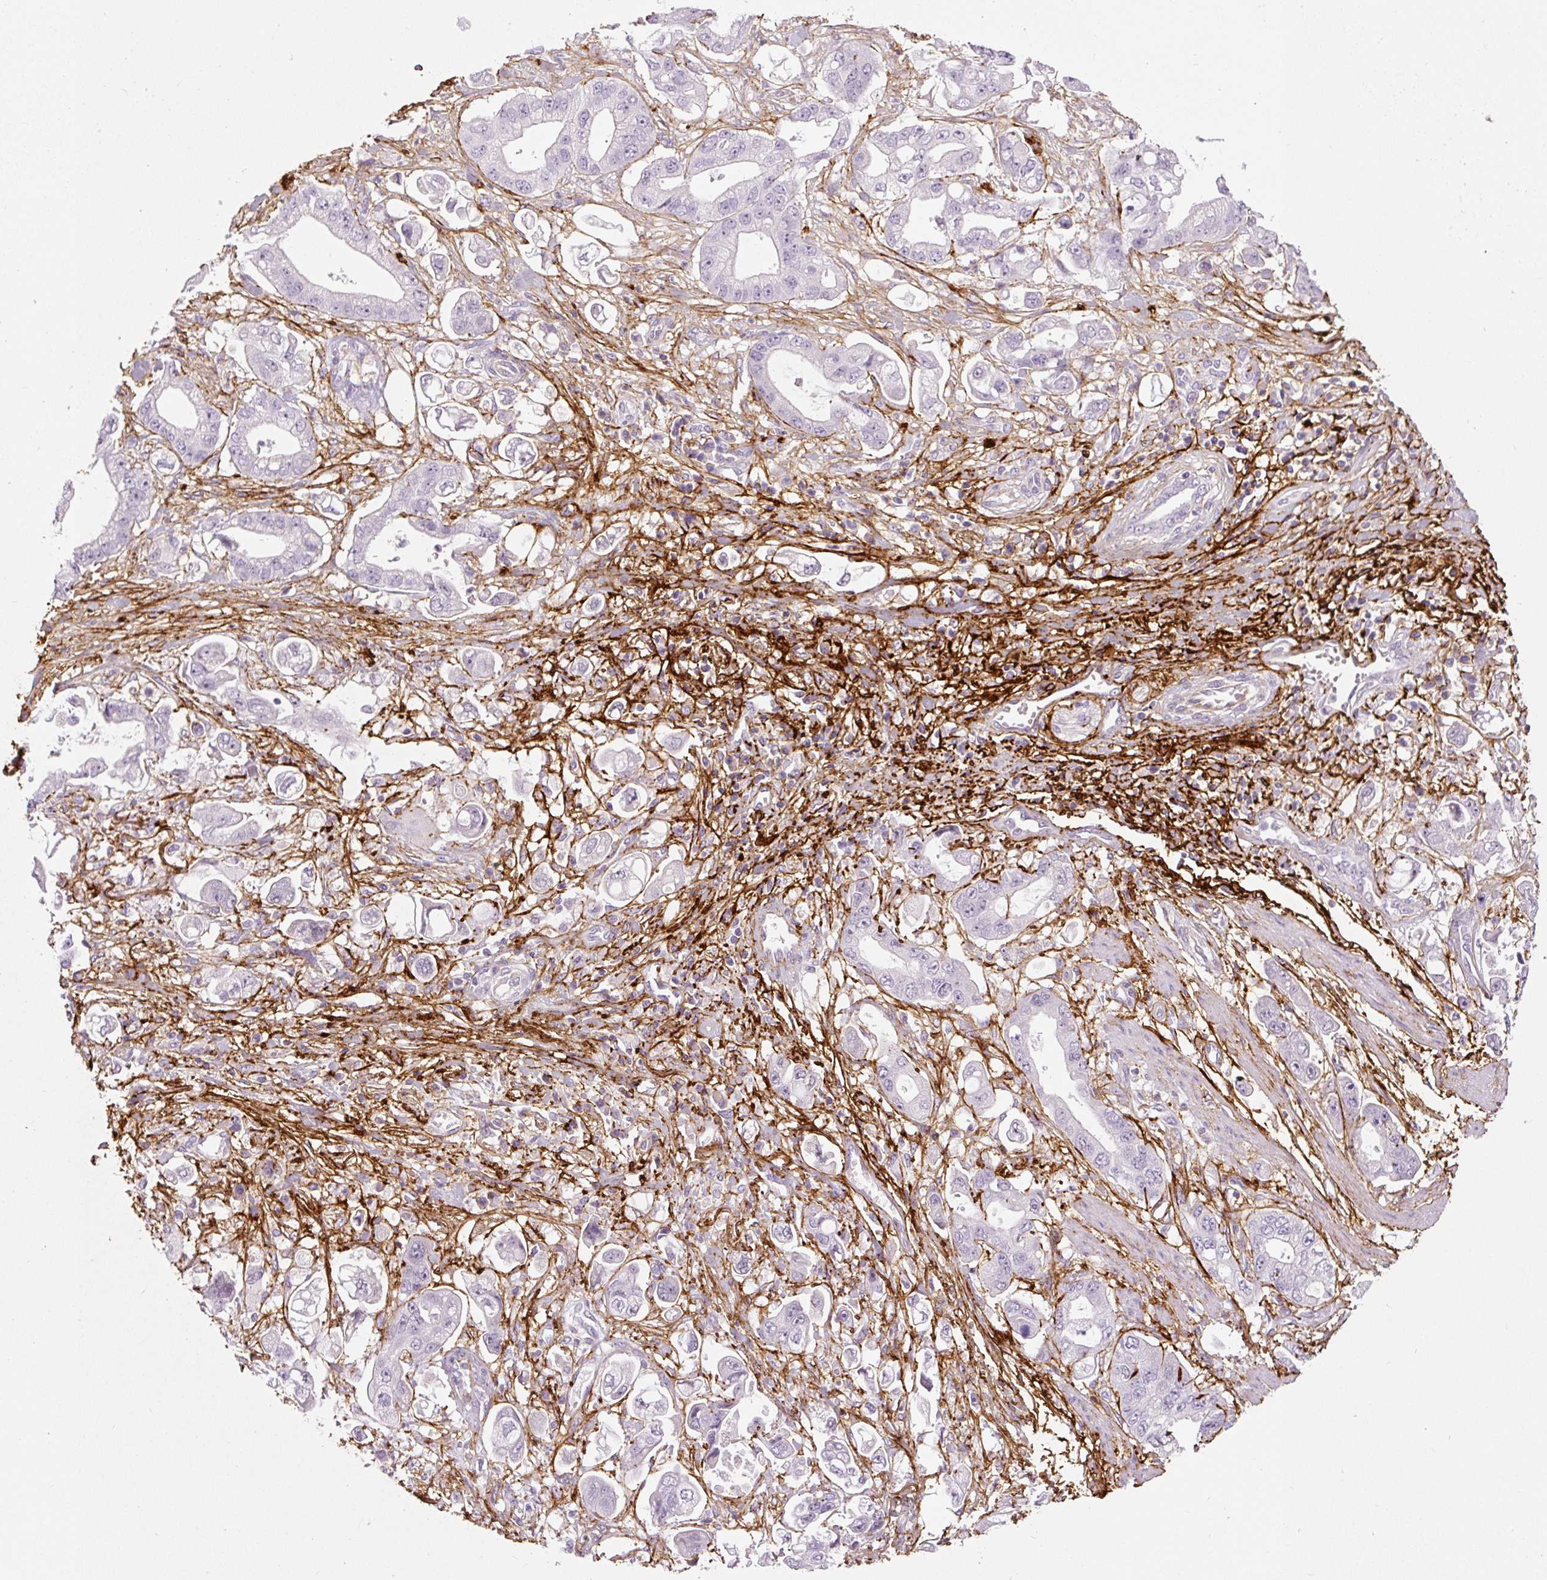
{"staining": {"intensity": "negative", "quantity": "none", "location": "none"}, "tissue": "stomach cancer", "cell_type": "Tumor cells", "image_type": "cancer", "snomed": [{"axis": "morphology", "description": "Adenocarcinoma, NOS"}, {"axis": "topography", "description": "Stomach"}], "caption": "High magnification brightfield microscopy of stomach cancer (adenocarcinoma) stained with DAB (brown) and counterstained with hematoxylin (blue): tumor cells show no significant expression.", "gene": "FBN1", "patient": {"sex": "male", "age": 62}}